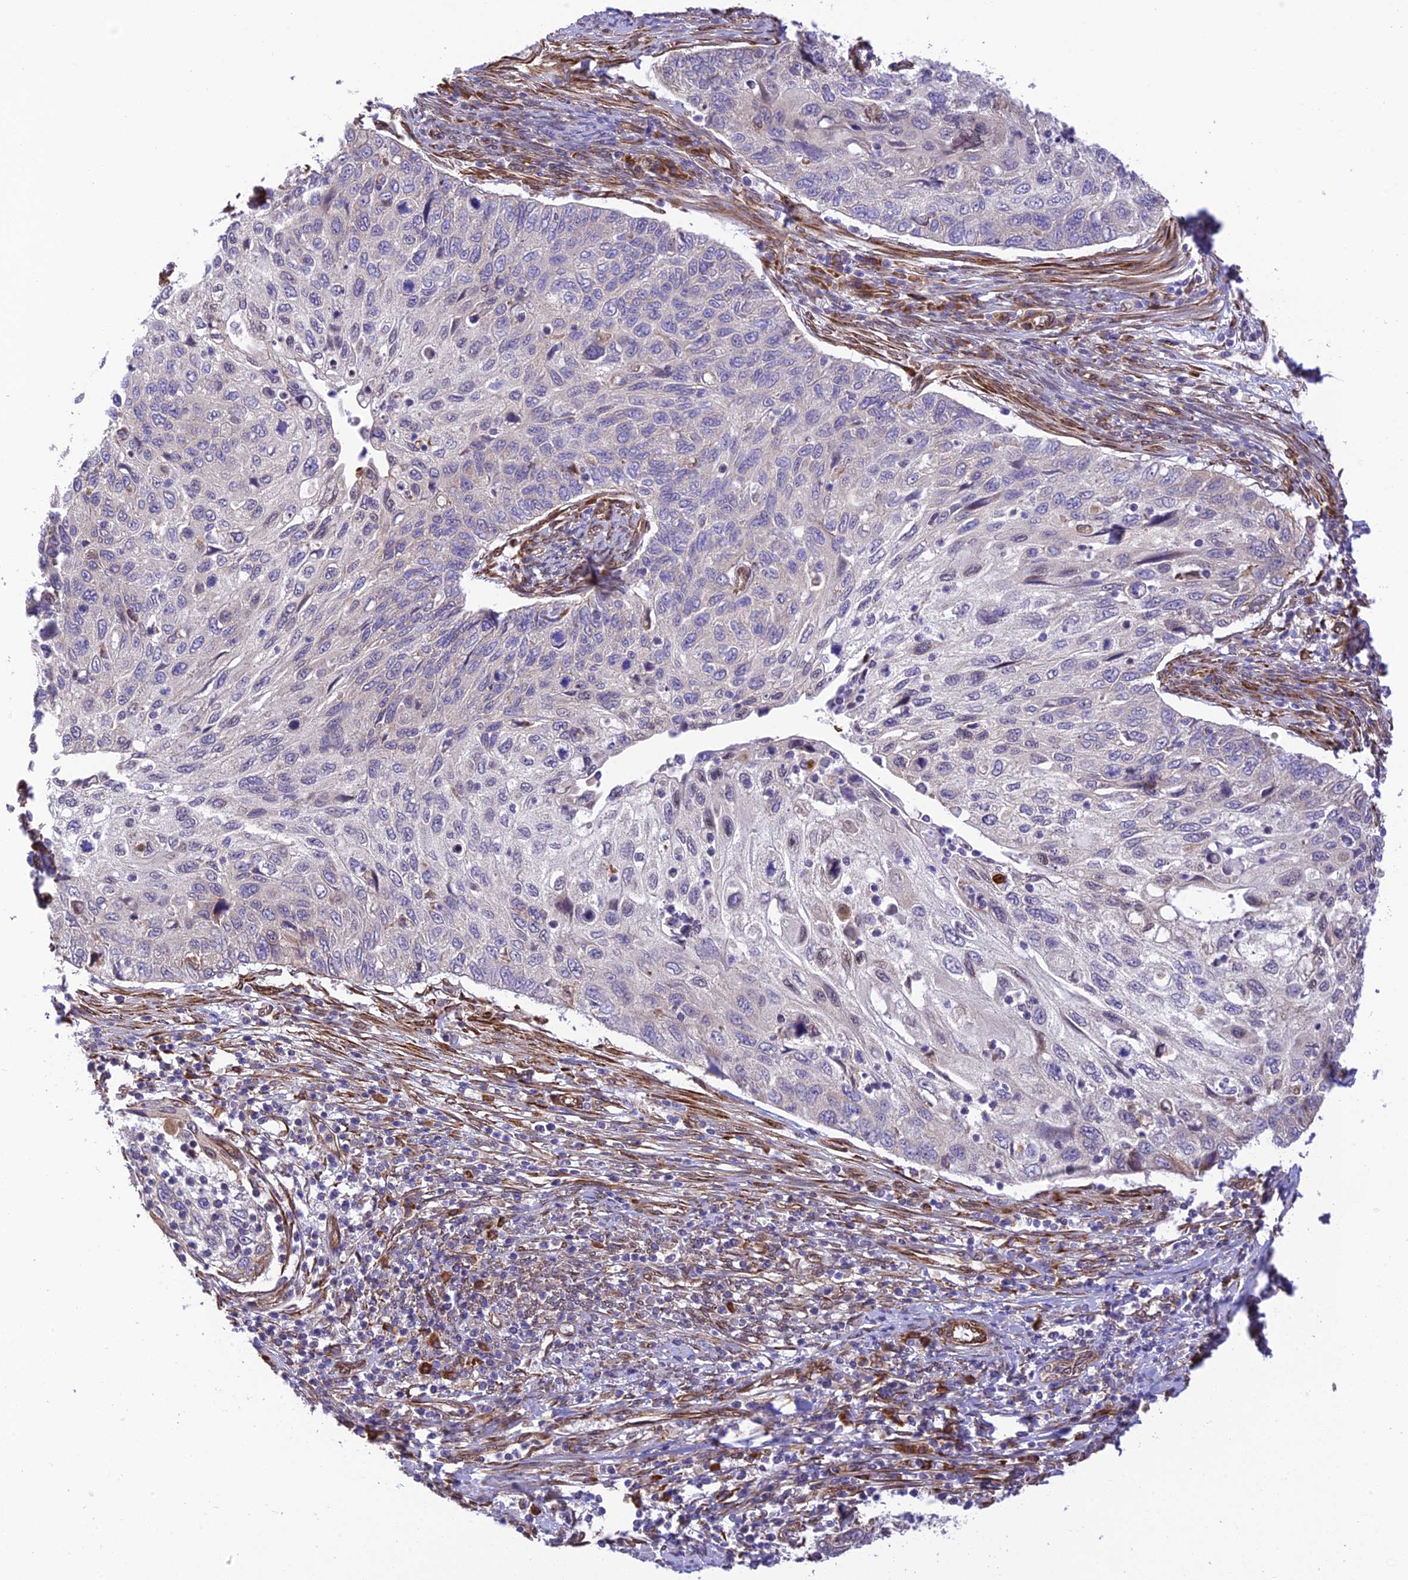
{"staining": {"intensity": "negative", "quantity": "none", "location": "none"}, "tissue": "cervical cancer", "cell_type": "Tumor cells", "image_type": "cancer", "snomed": [{"axis": "morphology", "description": "Squamous cell carcinoma, NOS"}, {"axis": "topography", "description": "Cervix"}], "caption": "DAB immunohistochemical staining of human squamous cell carcinoma (cervical) demonstrates no significant positivity in tumor cells. (Immunohistochemistry, brightfield microscopy, high magnification).", "gene": "EXOC3L4", "patient": {"sex": "female", "age": 70}}